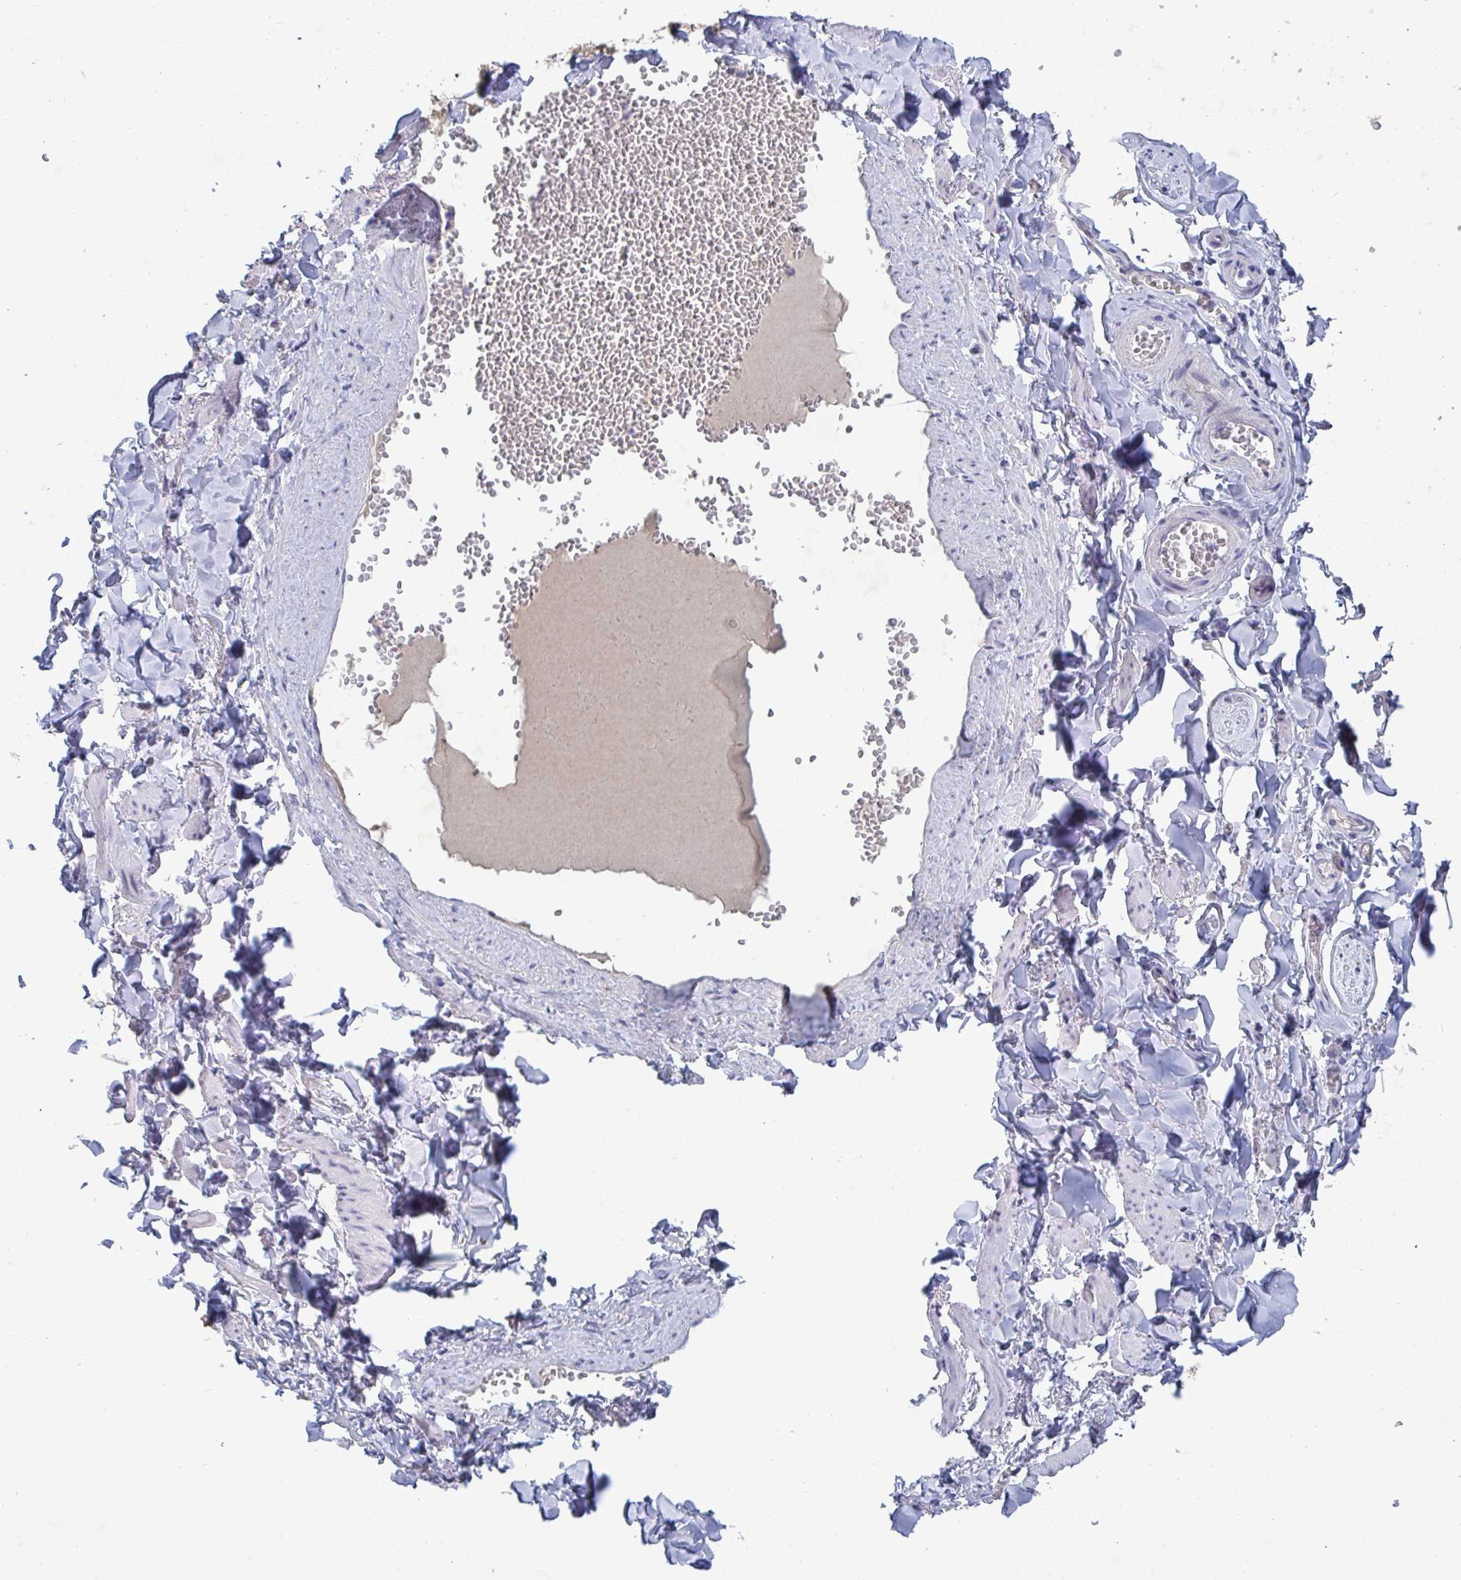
{"staining": {"intensity": "negative", "quantity": "none", "location": "none"}, "tissue": "soft tissue", "cell_type": "Fibroblasts", "image_type": "normal", "snomed": [{"axis": "morphology", "description": "Normal tissue, NOS"}, {"axis": "topography", "description": "Vulva"}, {"axis": "topography", "description": "Peripheral nerve tissue"}], "caption": "A high-resolution histopathology image shows immunohistochemistry (IHC) staining of normal soft tissue, which exhibits no significant positivity in fibroblasts. The staining is performed using DAB brown chromogen with nuclei counter-stained in using hematoxylin.", "gene": "GALNT13", "patient": {"sex": "female", "age": 66}}